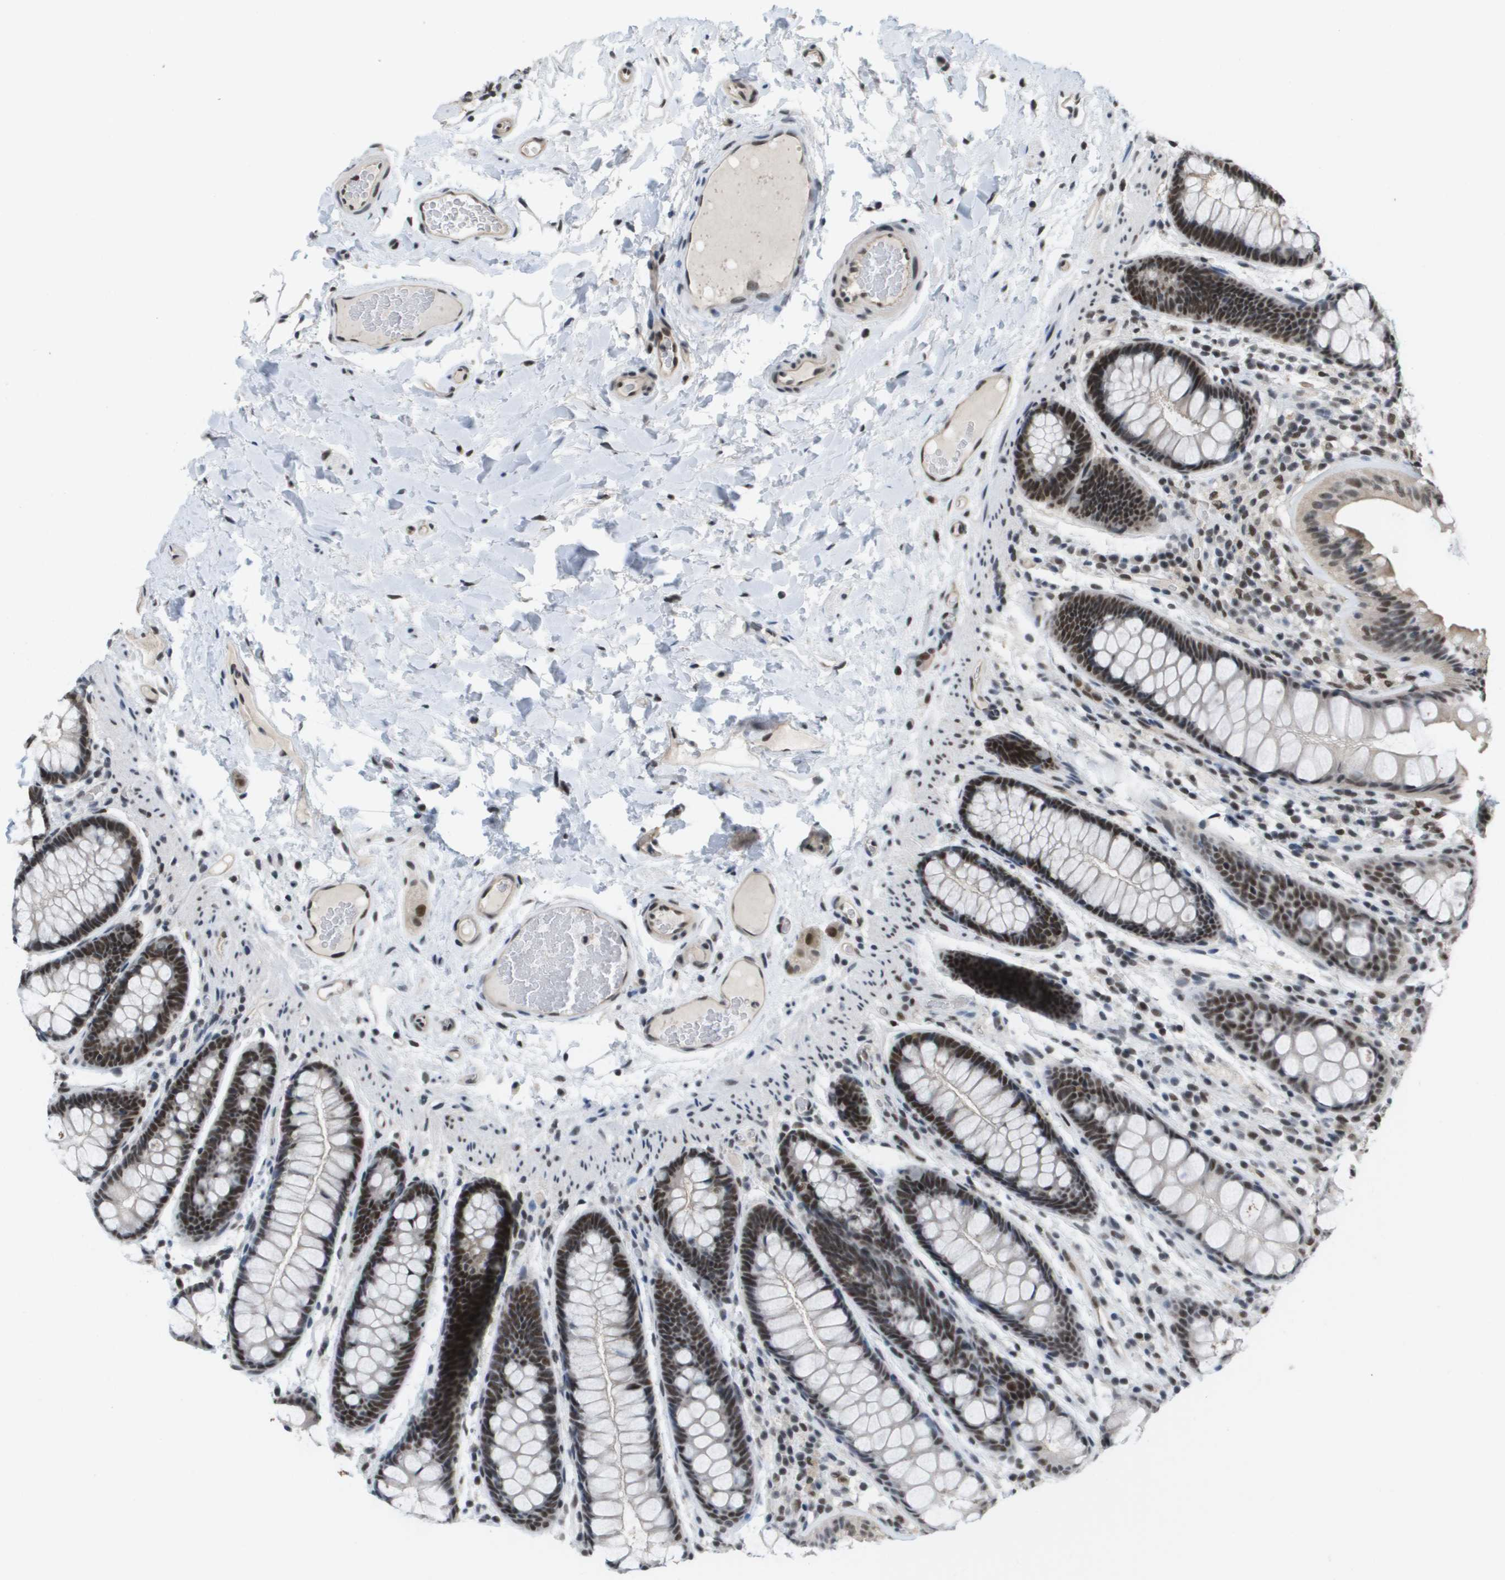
{"staining": {"intensity": "strong", "quantity": ">75%", "location": "nuclear"}, "tissue": "colon", "cell_type": "Endothelial cells", "image_type": "normal", "snomed": [{"axis": "morphology", "description": "Normal tissue, NOS"}, {"axis": "topography", "description": "Colon"}], "caption": "Protein staining of unremarkable colon reveals strong nuclear positivity in about >75% of endothelial cells.", "gene": "ISY1", "patient": {"sex": "female", "age": 56}}